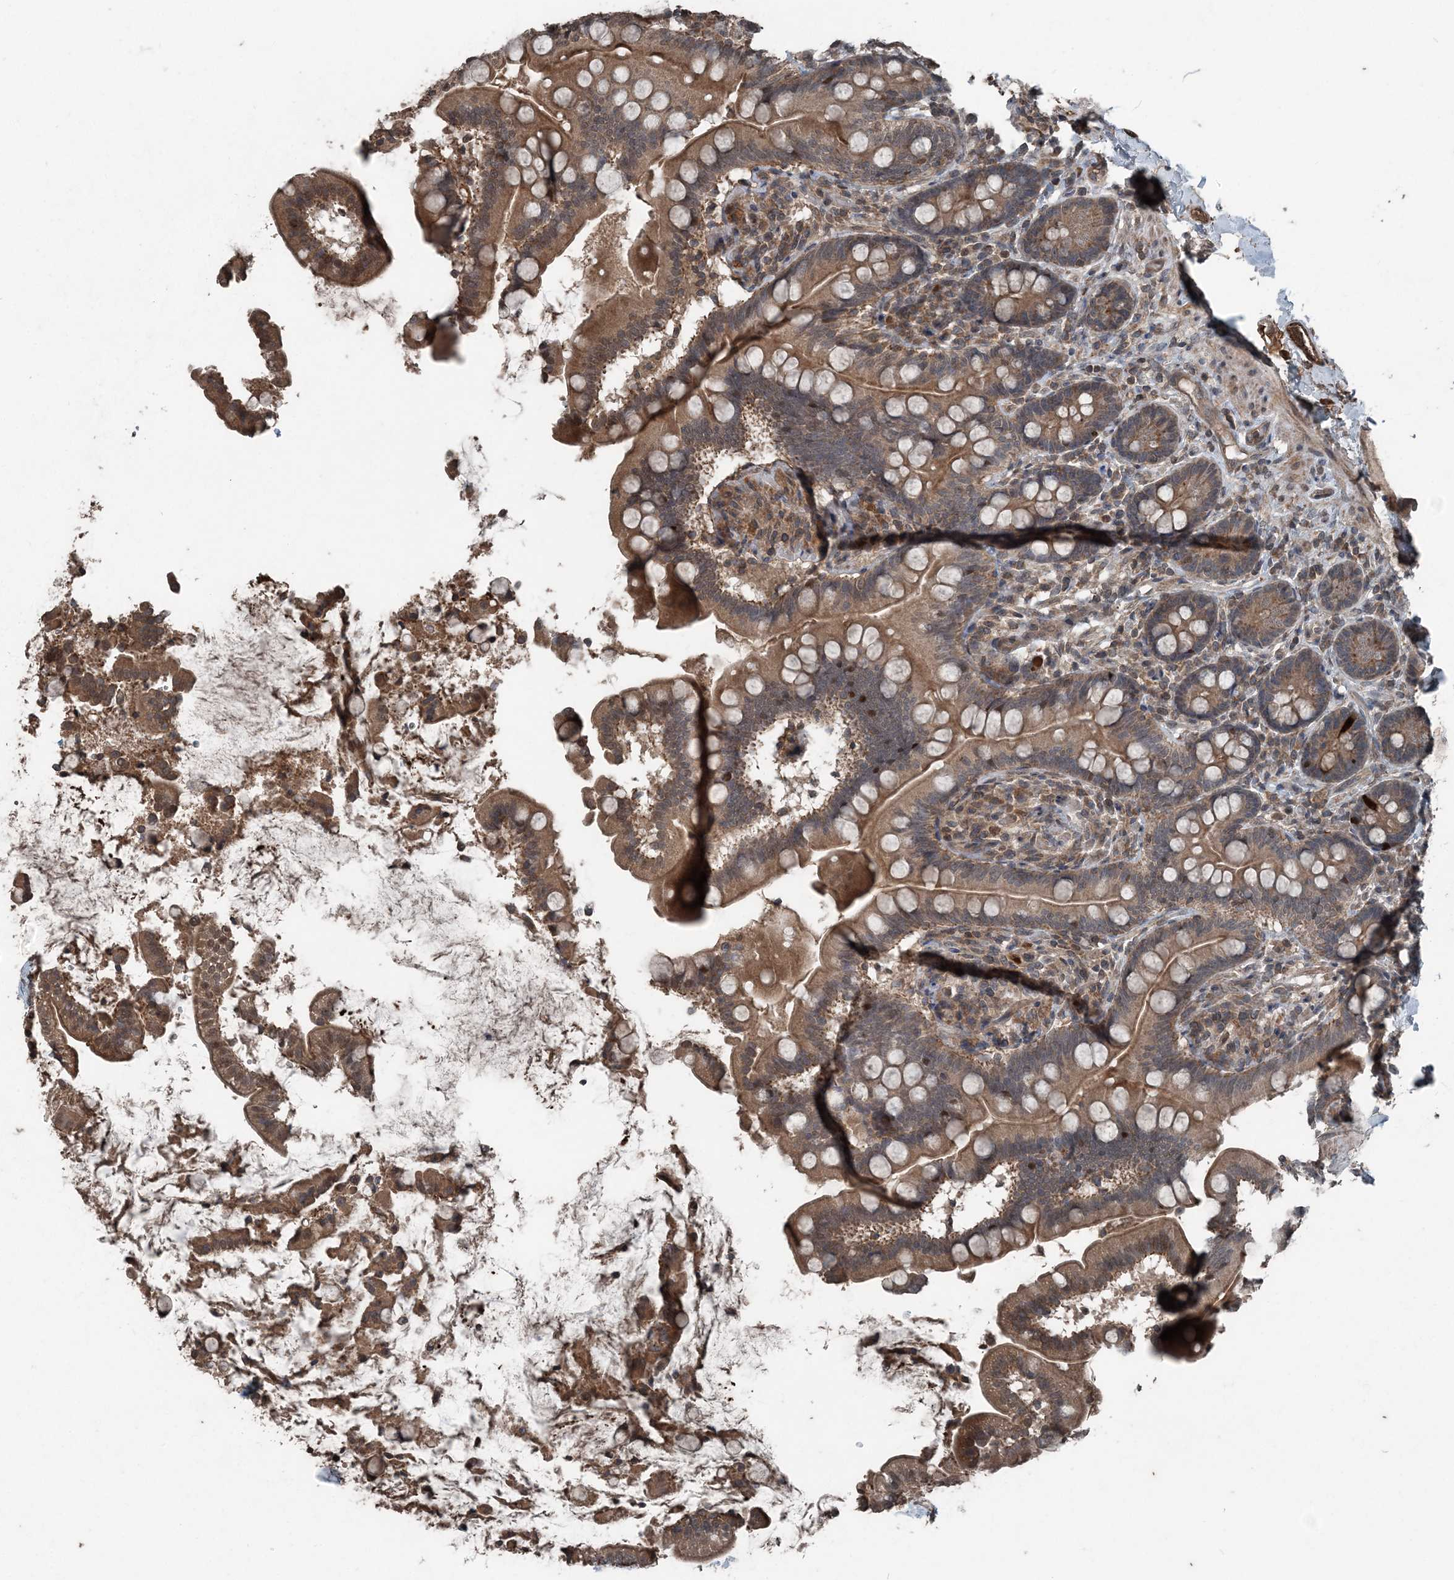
{"staining": {"intensity": "moderate", "quantity": ">75%", "location": "cytoplasmic/membranous"}, "tissue": "small intestine", "cell_type": "Glandular cells", "image_type": "normal", "snomed": [{"axis": "morphology", "description": "Normal tissue, NOS"}, {"axis": "topography", "description": "Small intestine"}], "caption": "A high-resolution image shows immunohistochemistry staining of unremarkable small intestine, which demonstrates moderate cytoplasmic/membranous expression in approximately >75% of glandular cells.", "gene": "CFL1", "patient": {"sex": "female", "age": 64}}